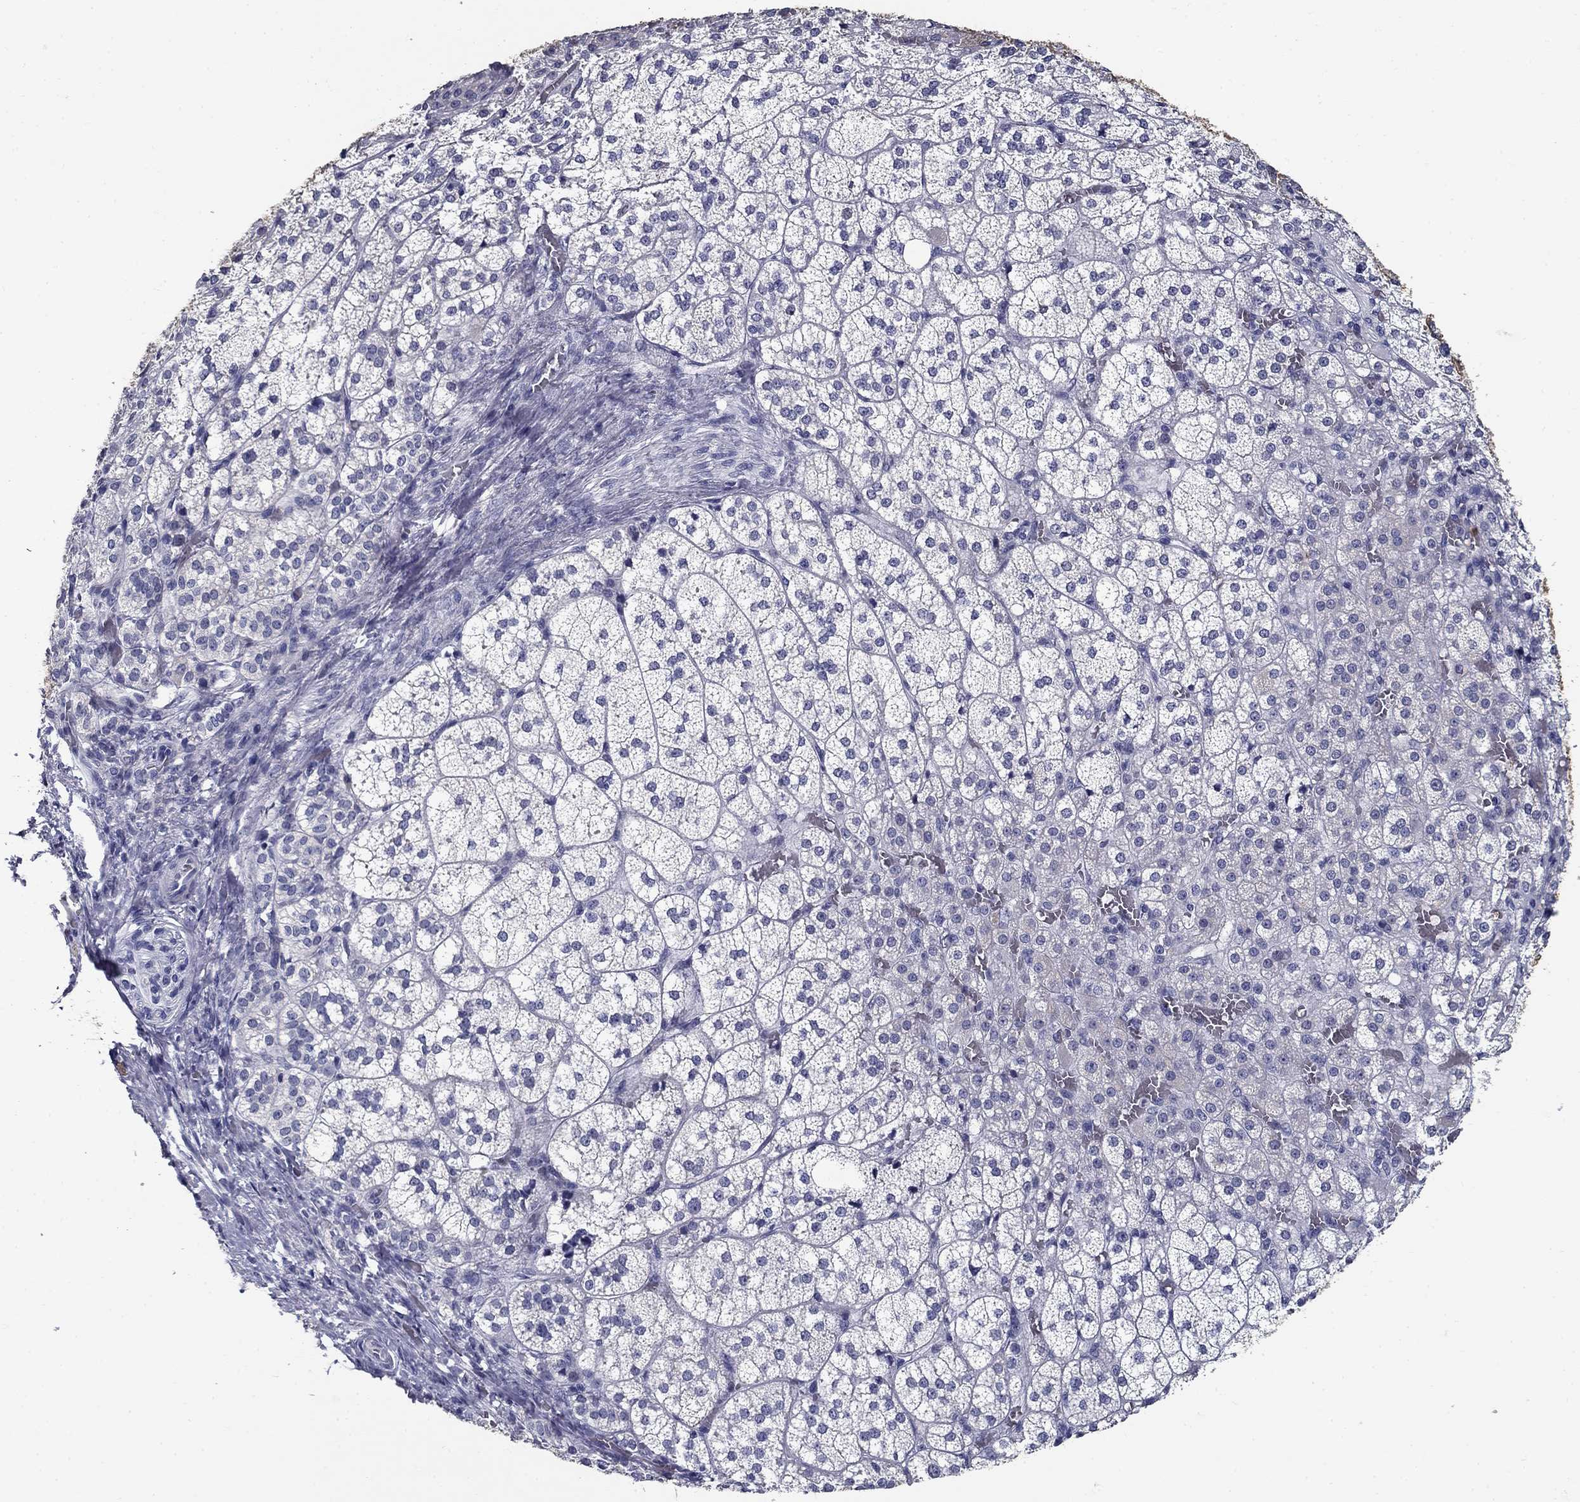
{"staining": {"intensity": "negative", "quantity": "none", "location": "none"}, "tissue": "adrenal gland", "cell_type": "Glandular cells", "image_type": "normal", "snomed": [{"axis": "morphology", "description": "Normal tissue, NOS"}, {"axis": "topography", "description": "Adrenal gland"}], "caption": "High power microscopy histopathology image of an immunohistochemistry image of normal adrenal gland, revealing no significant positivity in glandular cells. (DAB (3,3'-diaminobenzidine) IHC visualized using brightfield microscopy, high magnification).", "gene": "POMC", "patient": {"sex": "female", "age": 60}}